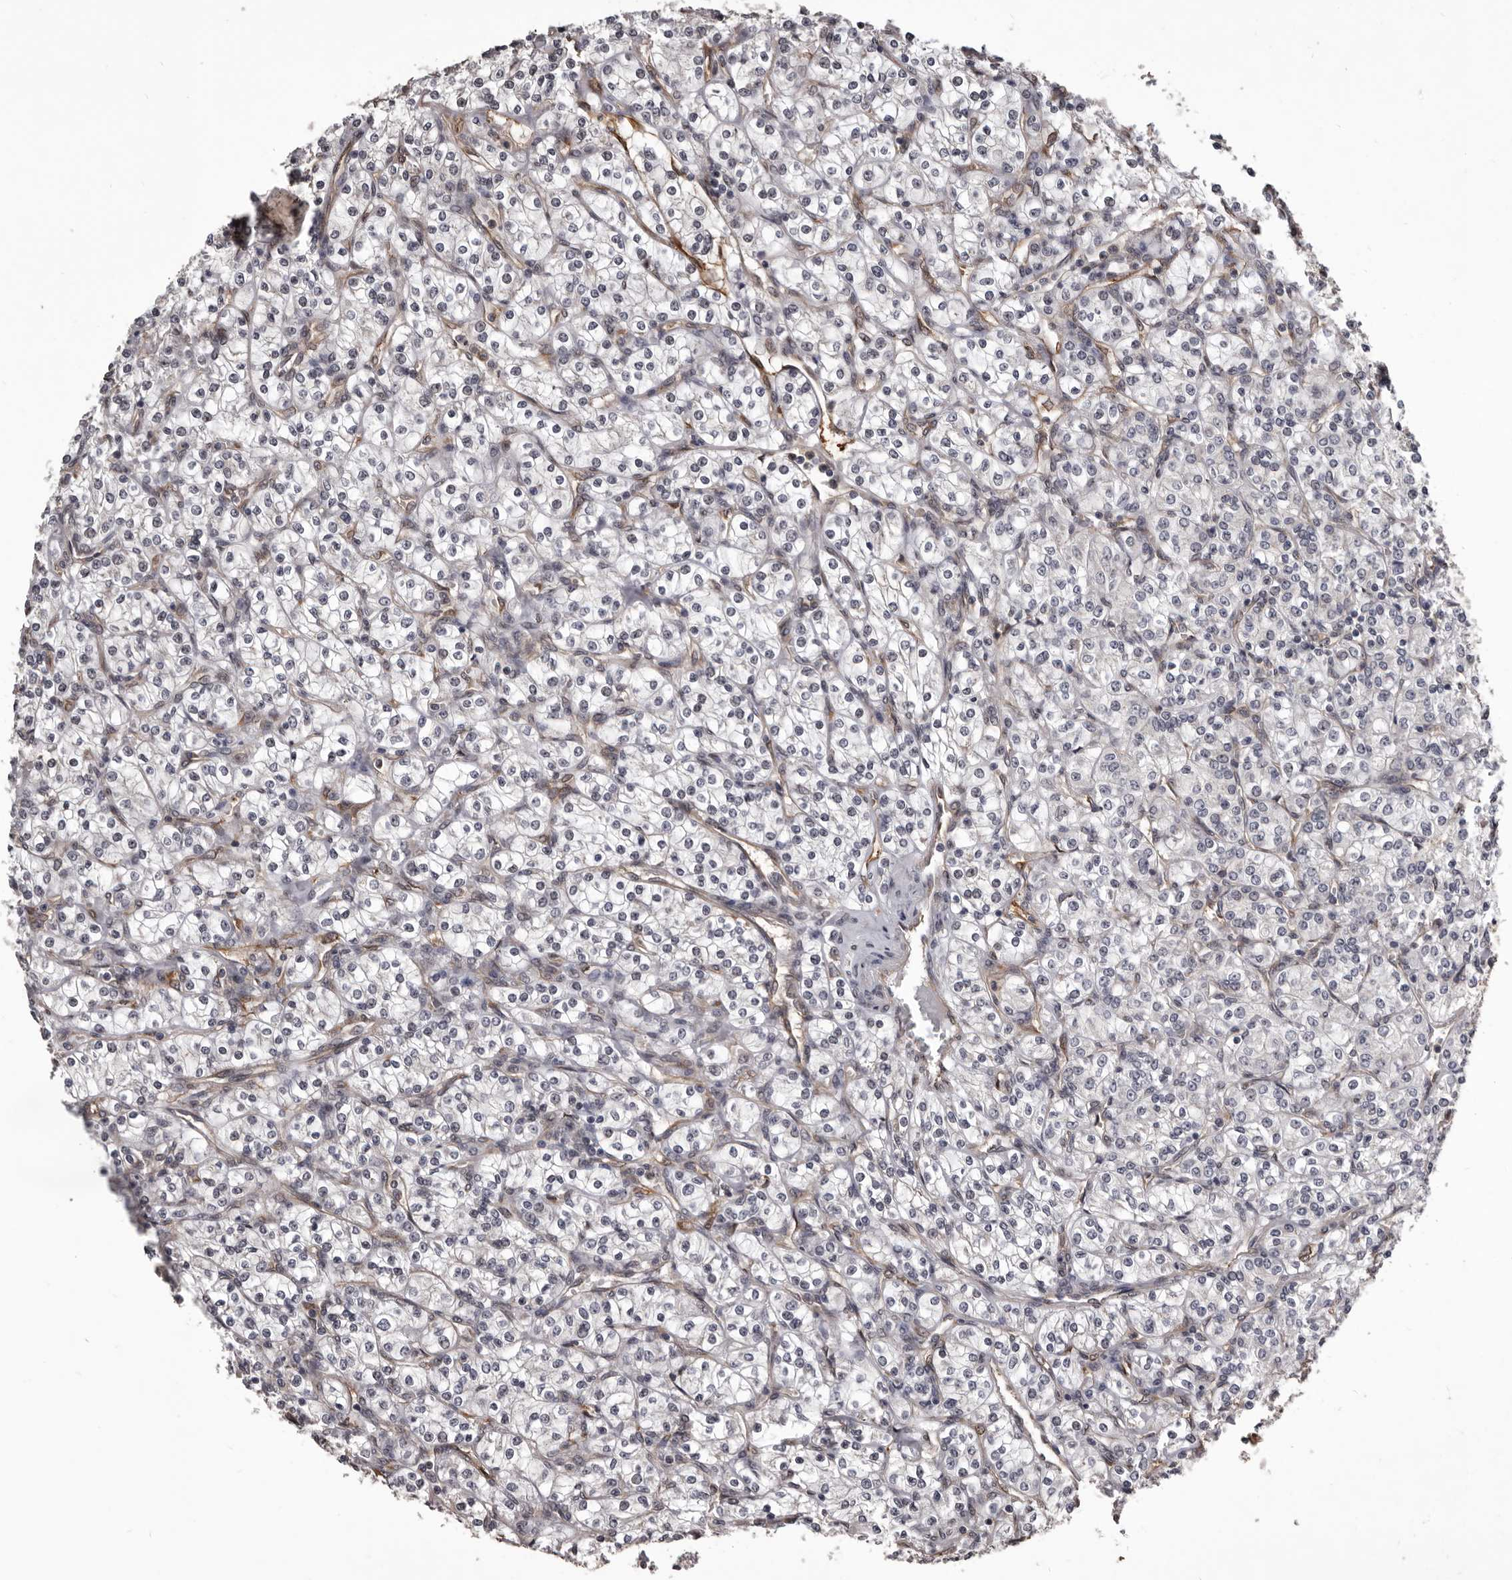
{"staining": {"intensity": "weak", "quantity": "<25%", "location": "cytoplasmic/membranous"}, "tissue": "renal cancer", "cell_type": "Tumor cells", "image_type": "cancer", "snomed": [{"axis": "morphology", "description": "Adenocarcinoma, NOS"}, {"axis": "topography", "description": "Kidney"}], "caption": "Immunohistochemistry (IHC) image of neoplastic tissue: human renal cancer stained with DAB displays no significant protein staining in tumor cells.", "gene": "ADAMTS20", "patient": {"sex": "male", "age": 77}}